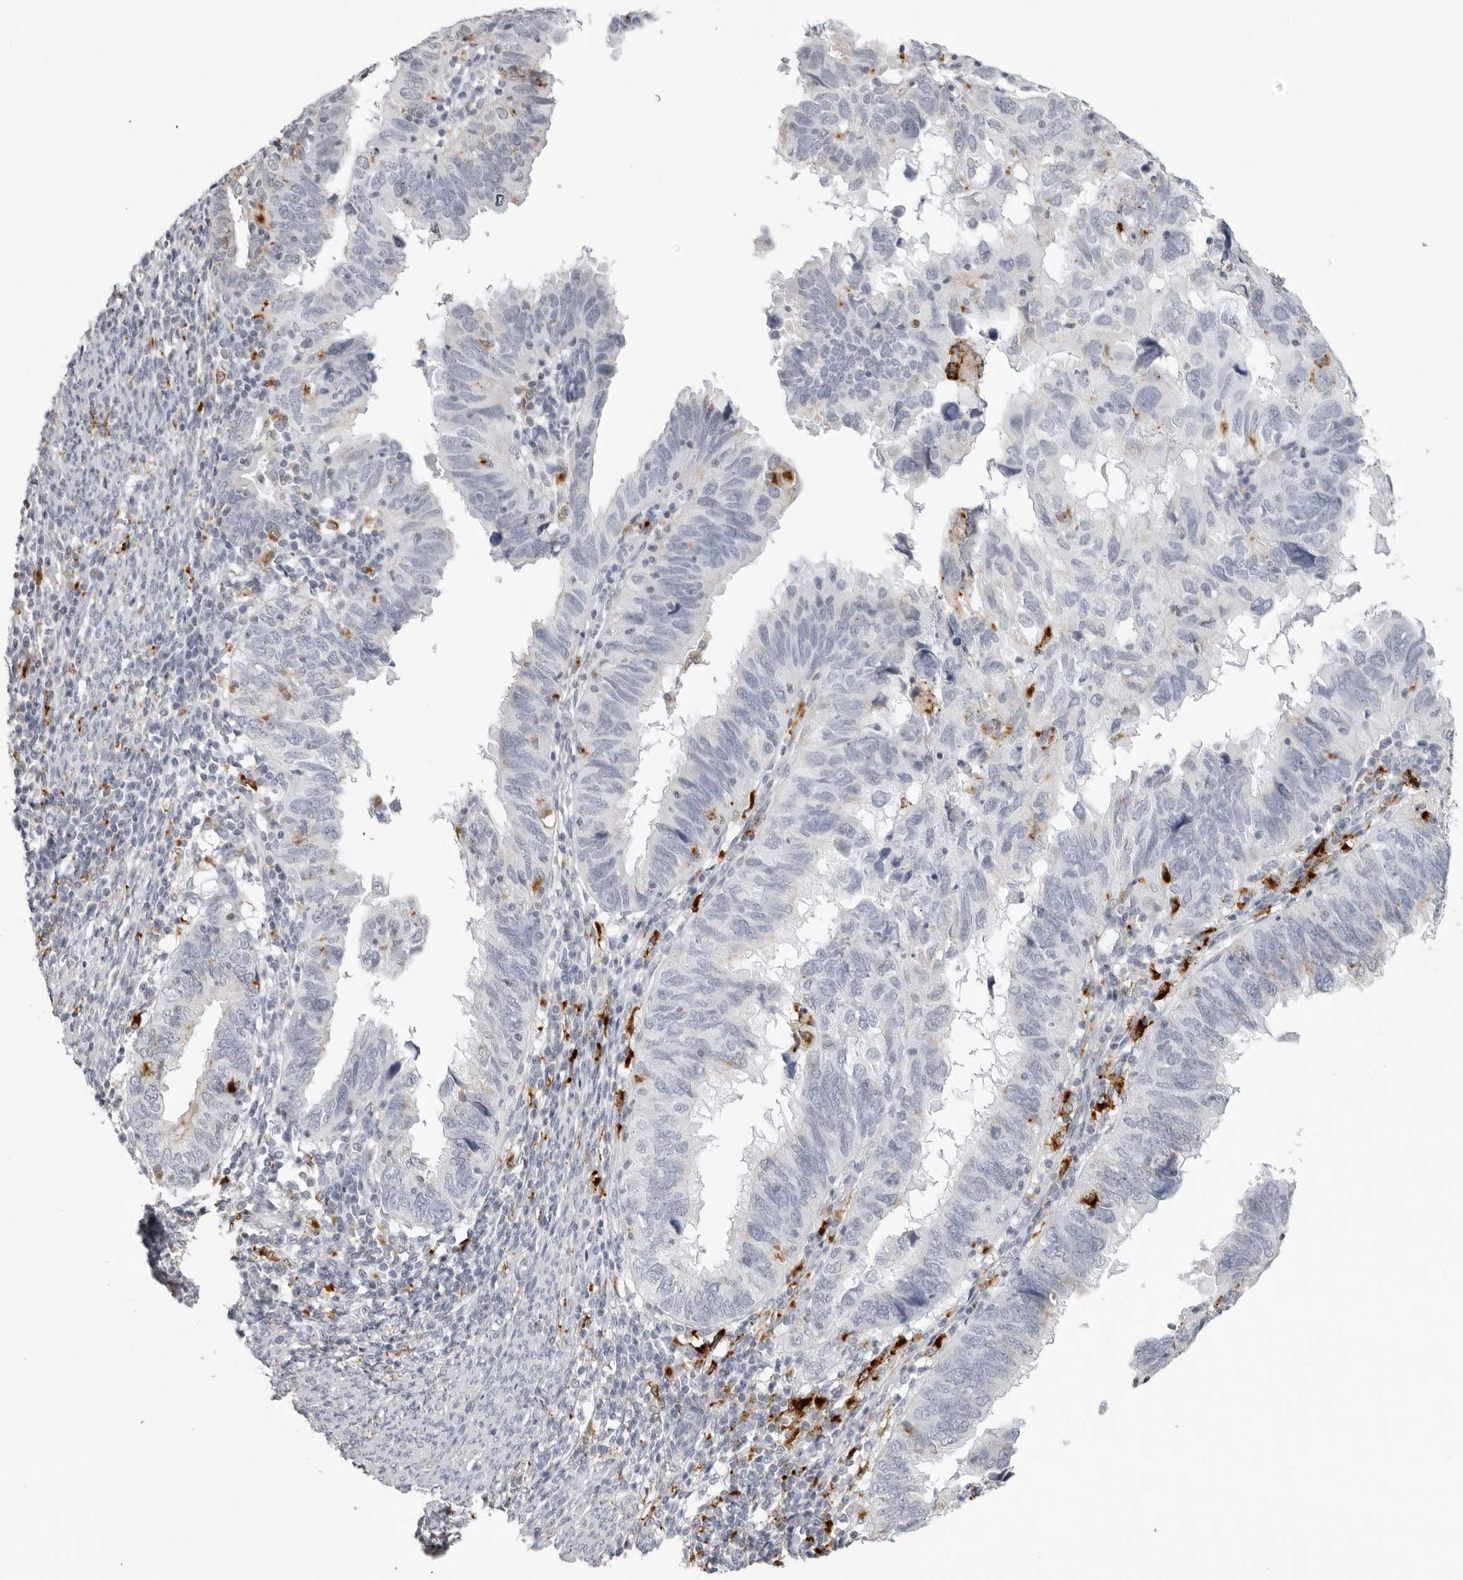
{"staining": {"intensity": "negative", "quantity": "none", "location": "none"}, "tissue": "endometrial cancer", "cell_type": "Tumor cells", "image_type": "cancer", "snomed": [{"axis": "morphology", "description": "Adenocarcinoma, NOS"}, {"axis": "topography", "description": "Uterus"}], "caption": "A micrograph of adenocarcinoma (endometrial) stained for a protein reveals no brown staining in tumor cells.", "gene": "IL25", "patient": {"sex": "female", "age": 77}}